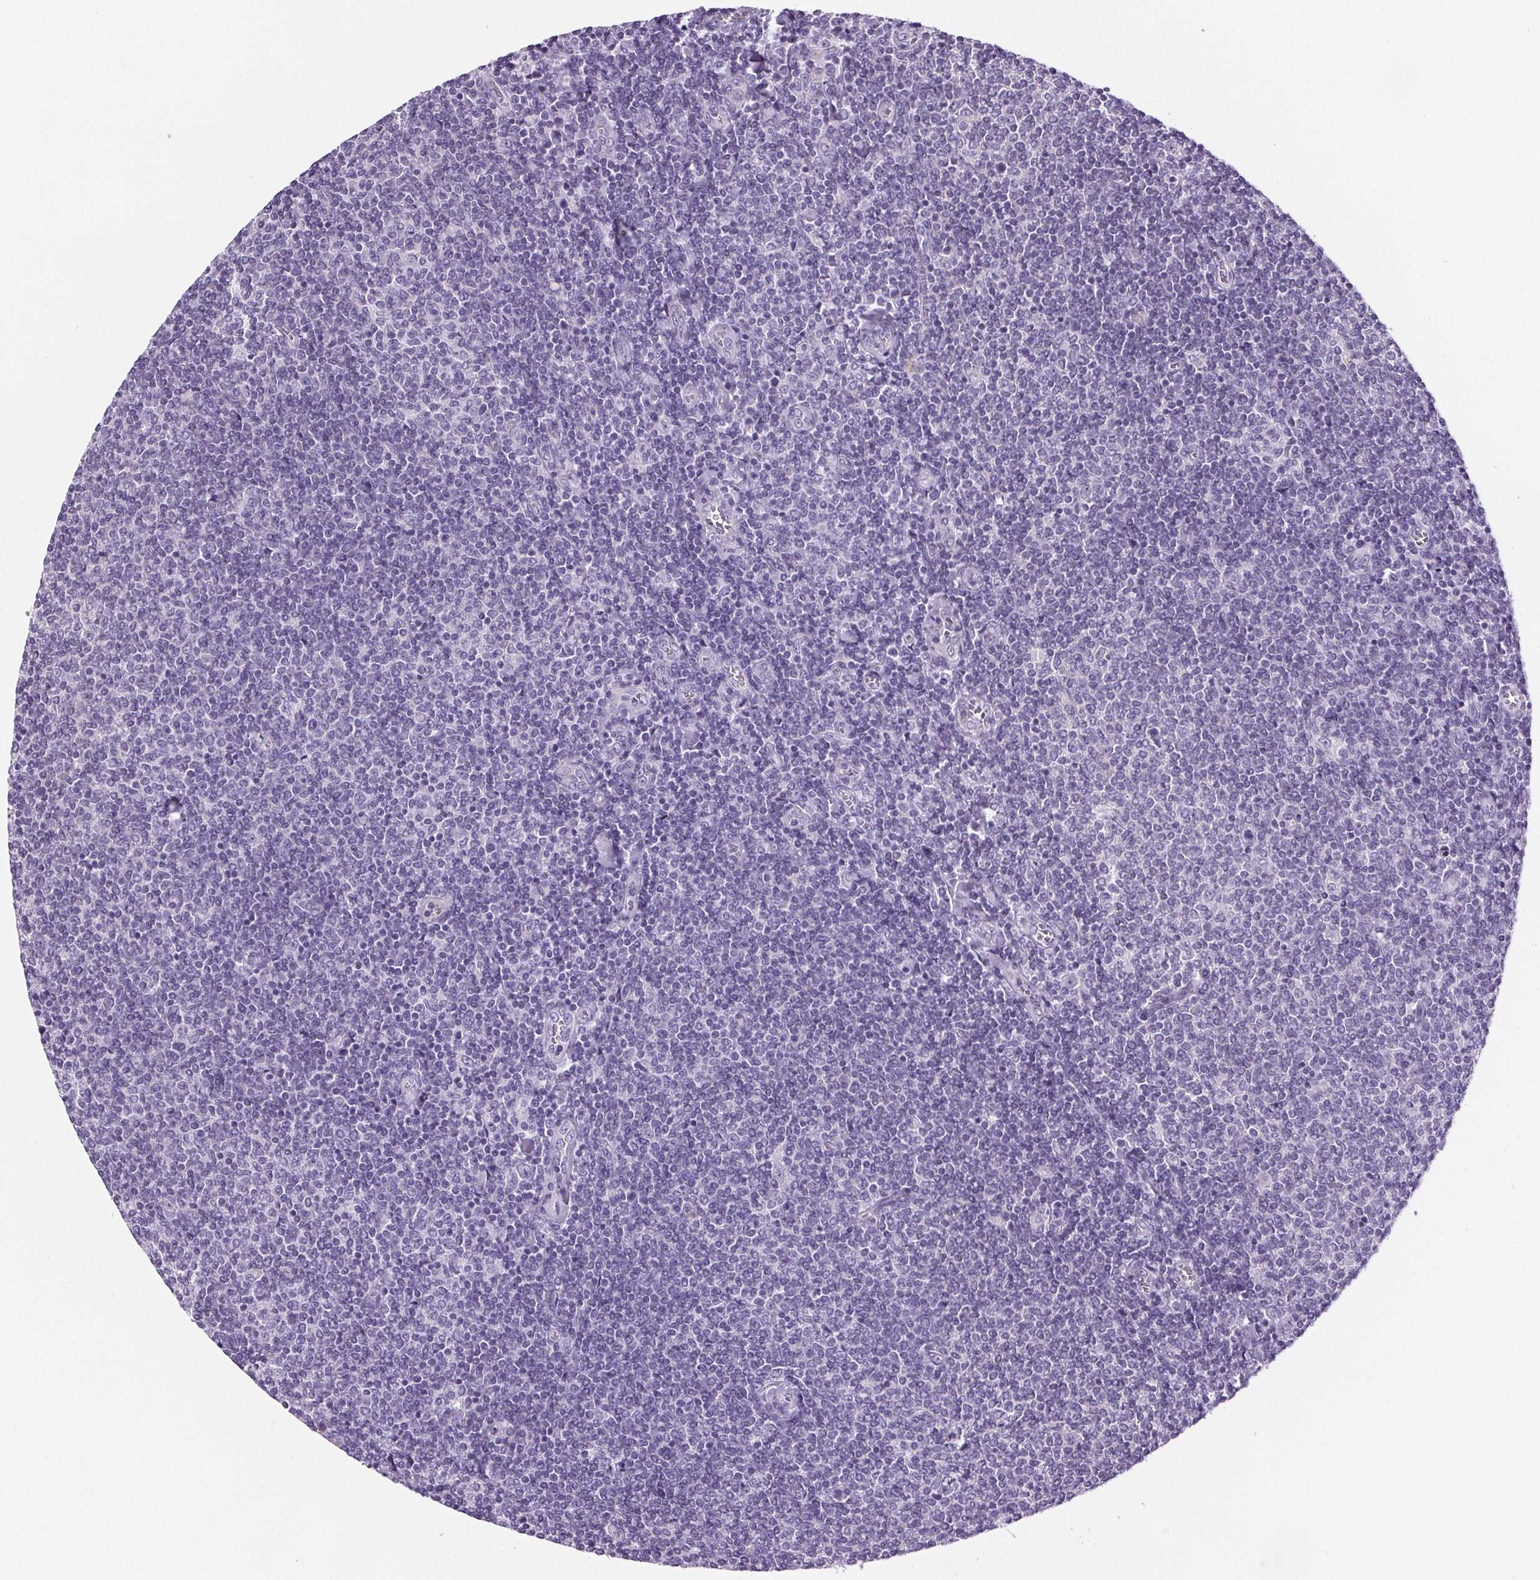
{"staining": {"intensity": "negative", "quantity": "none", "location": "none"}, "tissue": "lymphoma", "cell_type": "Tumor cells", "image_type": "cancer", "snomed": [{"axis": "morphology", "description": "Malignant lymphoma, non-Hodgkin's type, Low grade"}, {"axis": "topography", "description": "Lymph node"}], "caption": "Immunohistochemical staining of malignant lymphoma, non-Hodgkin's type (low-grade) displays no significant staining in tumor cells. (DAB (3,3'-diaminobenzidine) immunohistochemistry with hematoxylin counter stain).", "gene": "CD5L", "patient": {"sex": "male", "age": 52}}